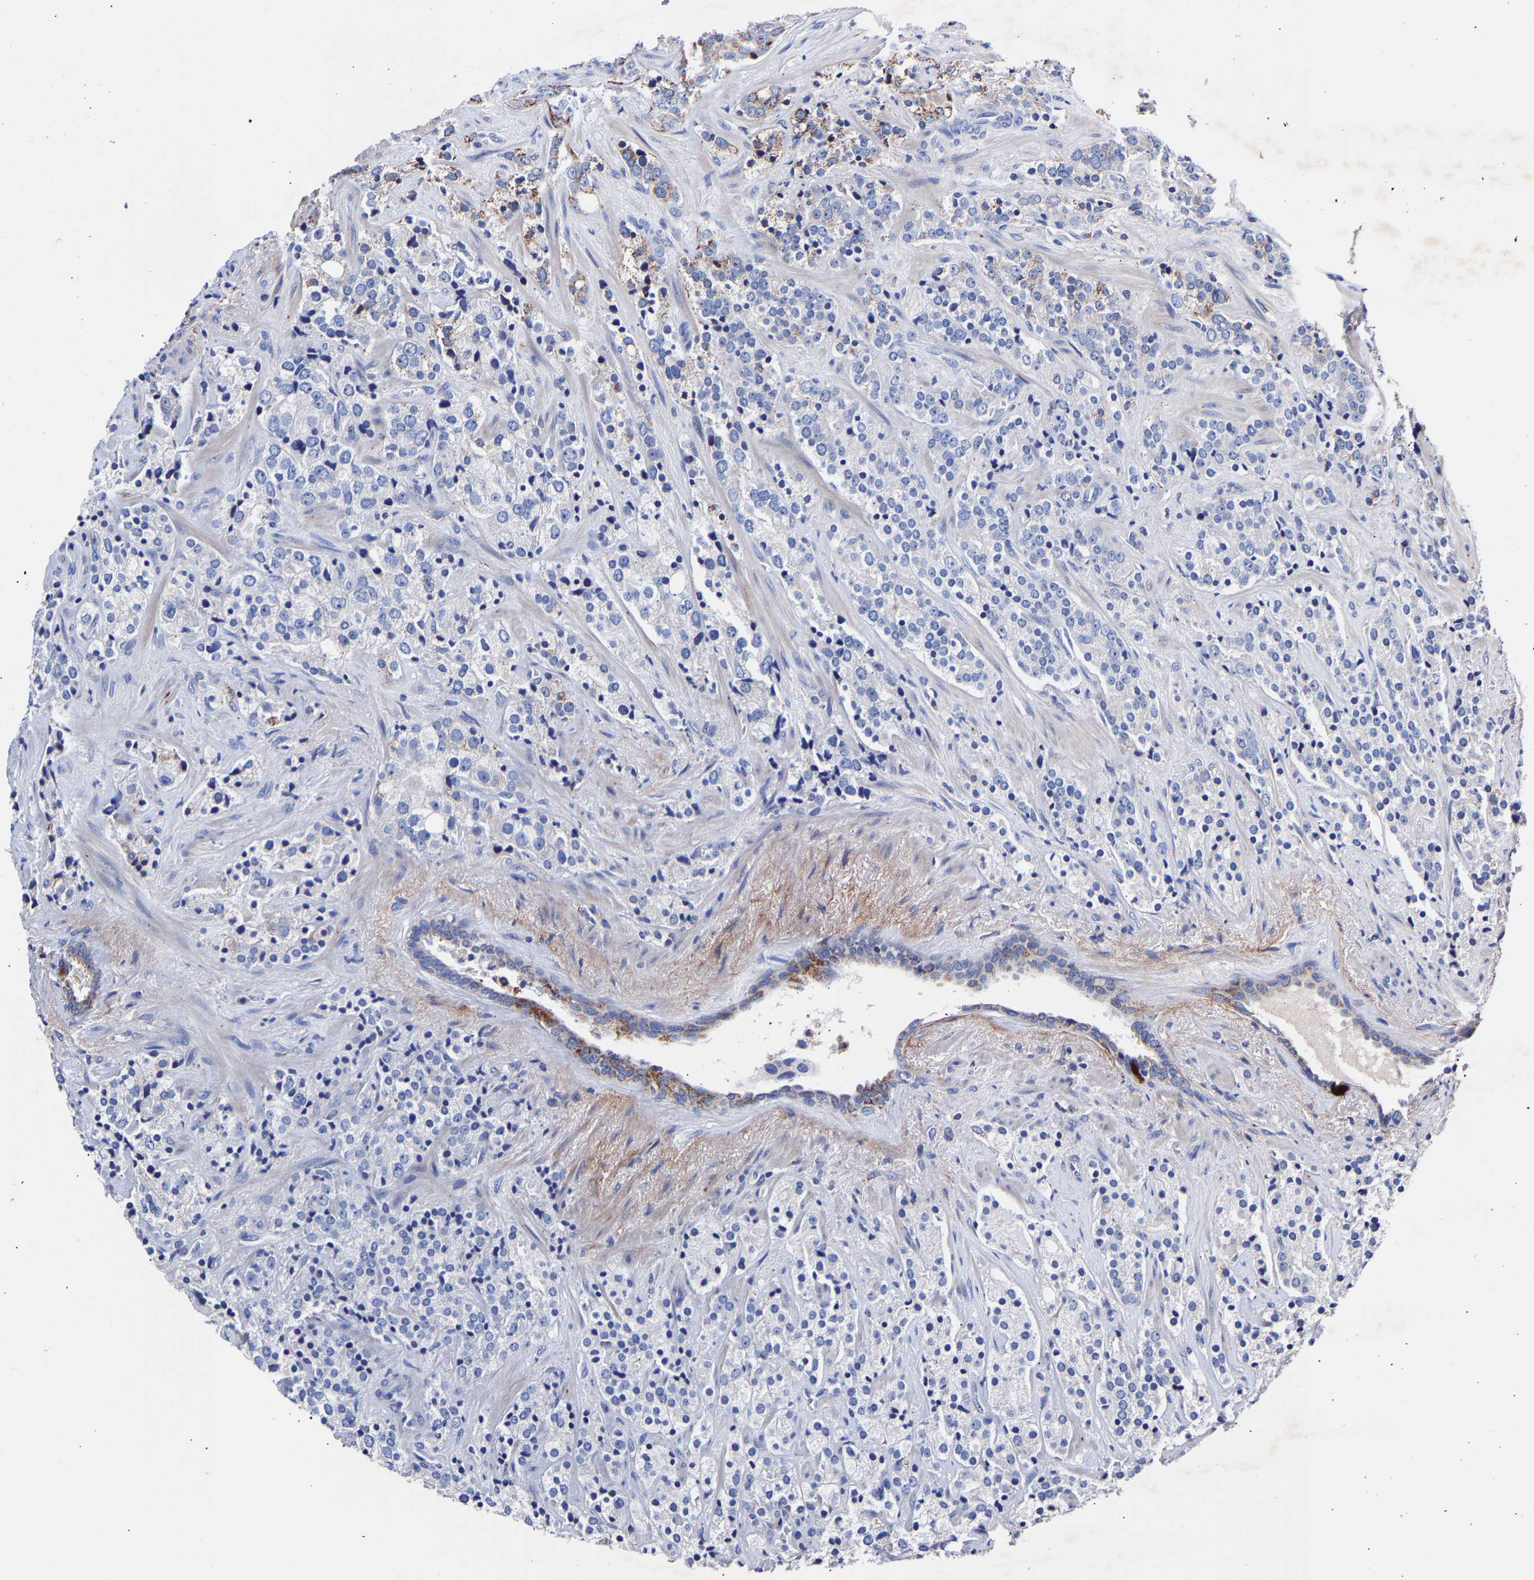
{"staining": {"intensity": "moderate", "quantity": "<25%", "location": "cytoplasmic/membranous"}, "tissue": "prostate cancer", "cell_type": "Tumor cells", "image_type": "cancer", "snomed": [{"axis": "morphology", "description": "Adenocarcinoma, High grade"}, {"axis": "topography", "description": "Prostate"}], "caption": "Approximately <25% of tumor cells in human prostate cancer display moderate cytoplasmic/membranous protein expression as visualized by brown immunohistochemical staining.", "gene": "SEM1", "patient": {"sex": "male", "age": 71}}